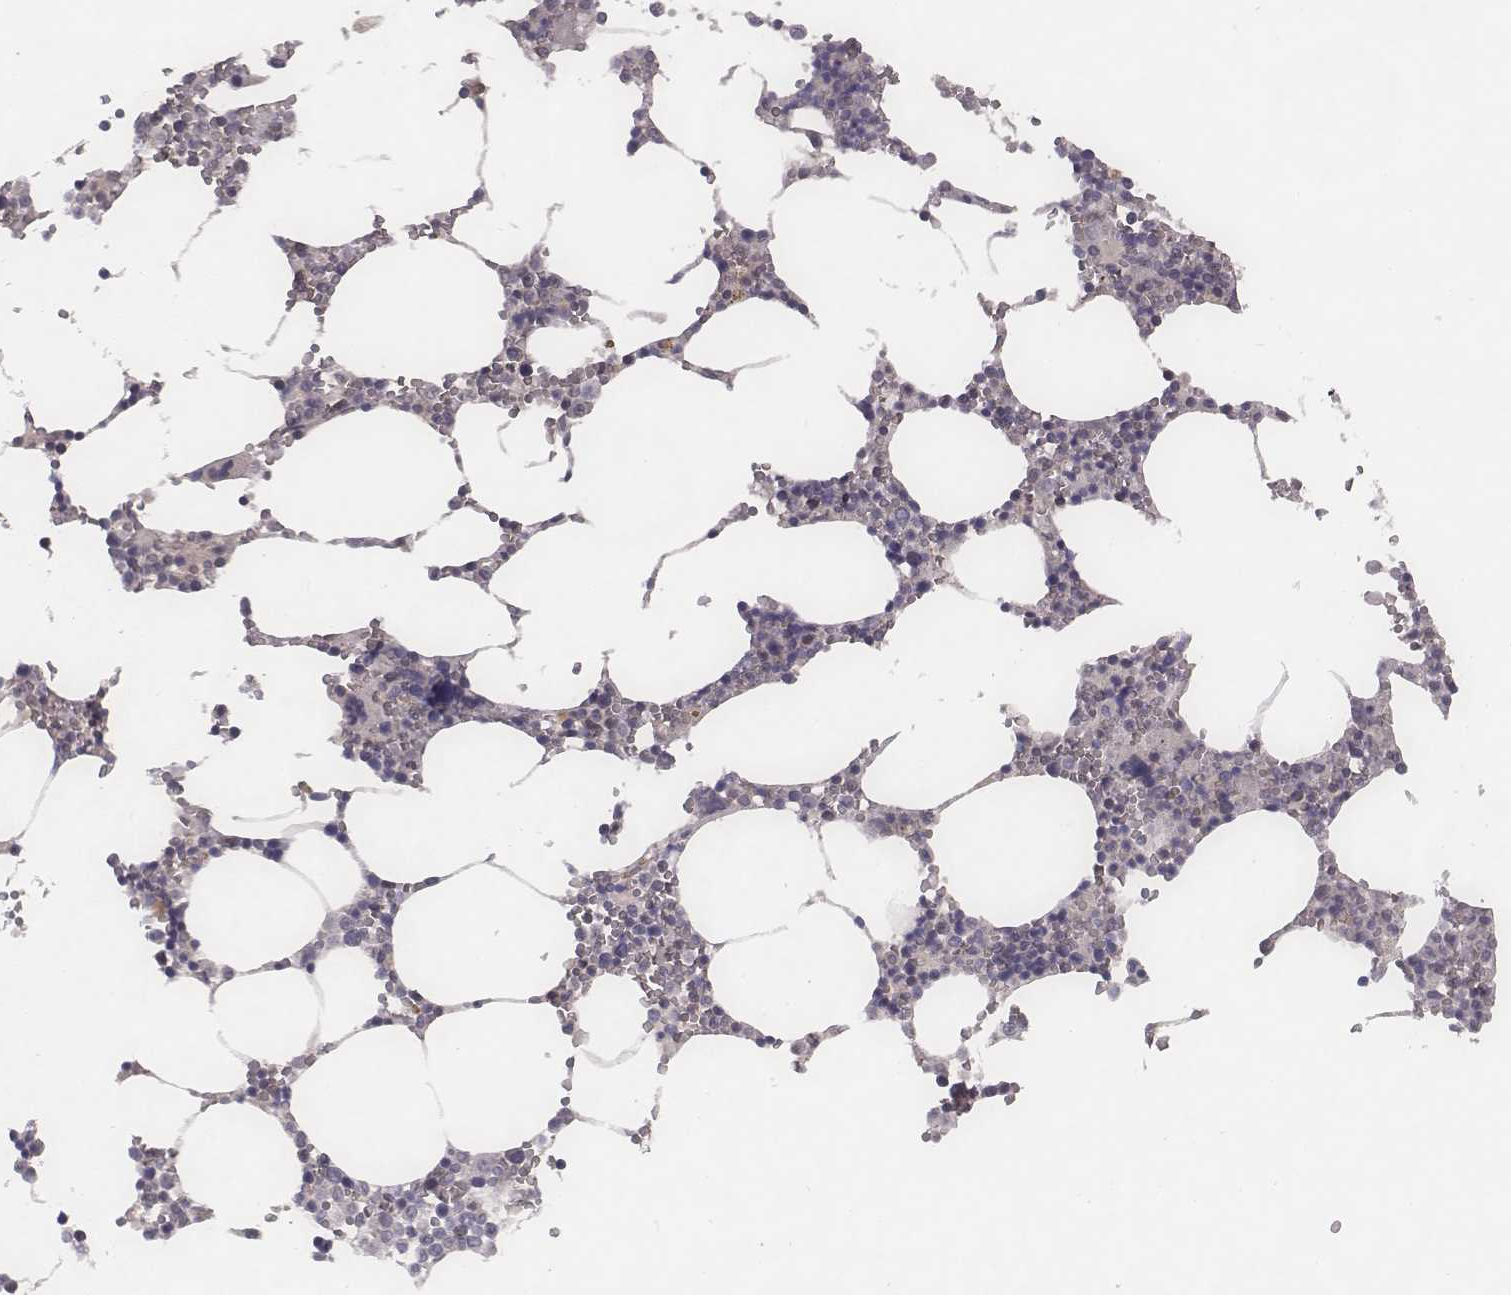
{"staining": {"intensity": "negative", "quantity": "none", "location": "none"}, "tissue": "bone marrow", "cell_type": "Hematopoietic cells", "image_type": "normal", "snomed": [{"axis": "morphology", "description": "Normal tissue, NOS"}, {"axis": "topography", "description": "Bone marrow"}], "caption": "This histopathology image is of normal bone marrow stained with IHC to label a protein in brown with the nuclei are counter-stained blue. There is no staining in hematopoietic cells.", "gene": "TLX3", "patient": {"sex": "male", "age": 54}}